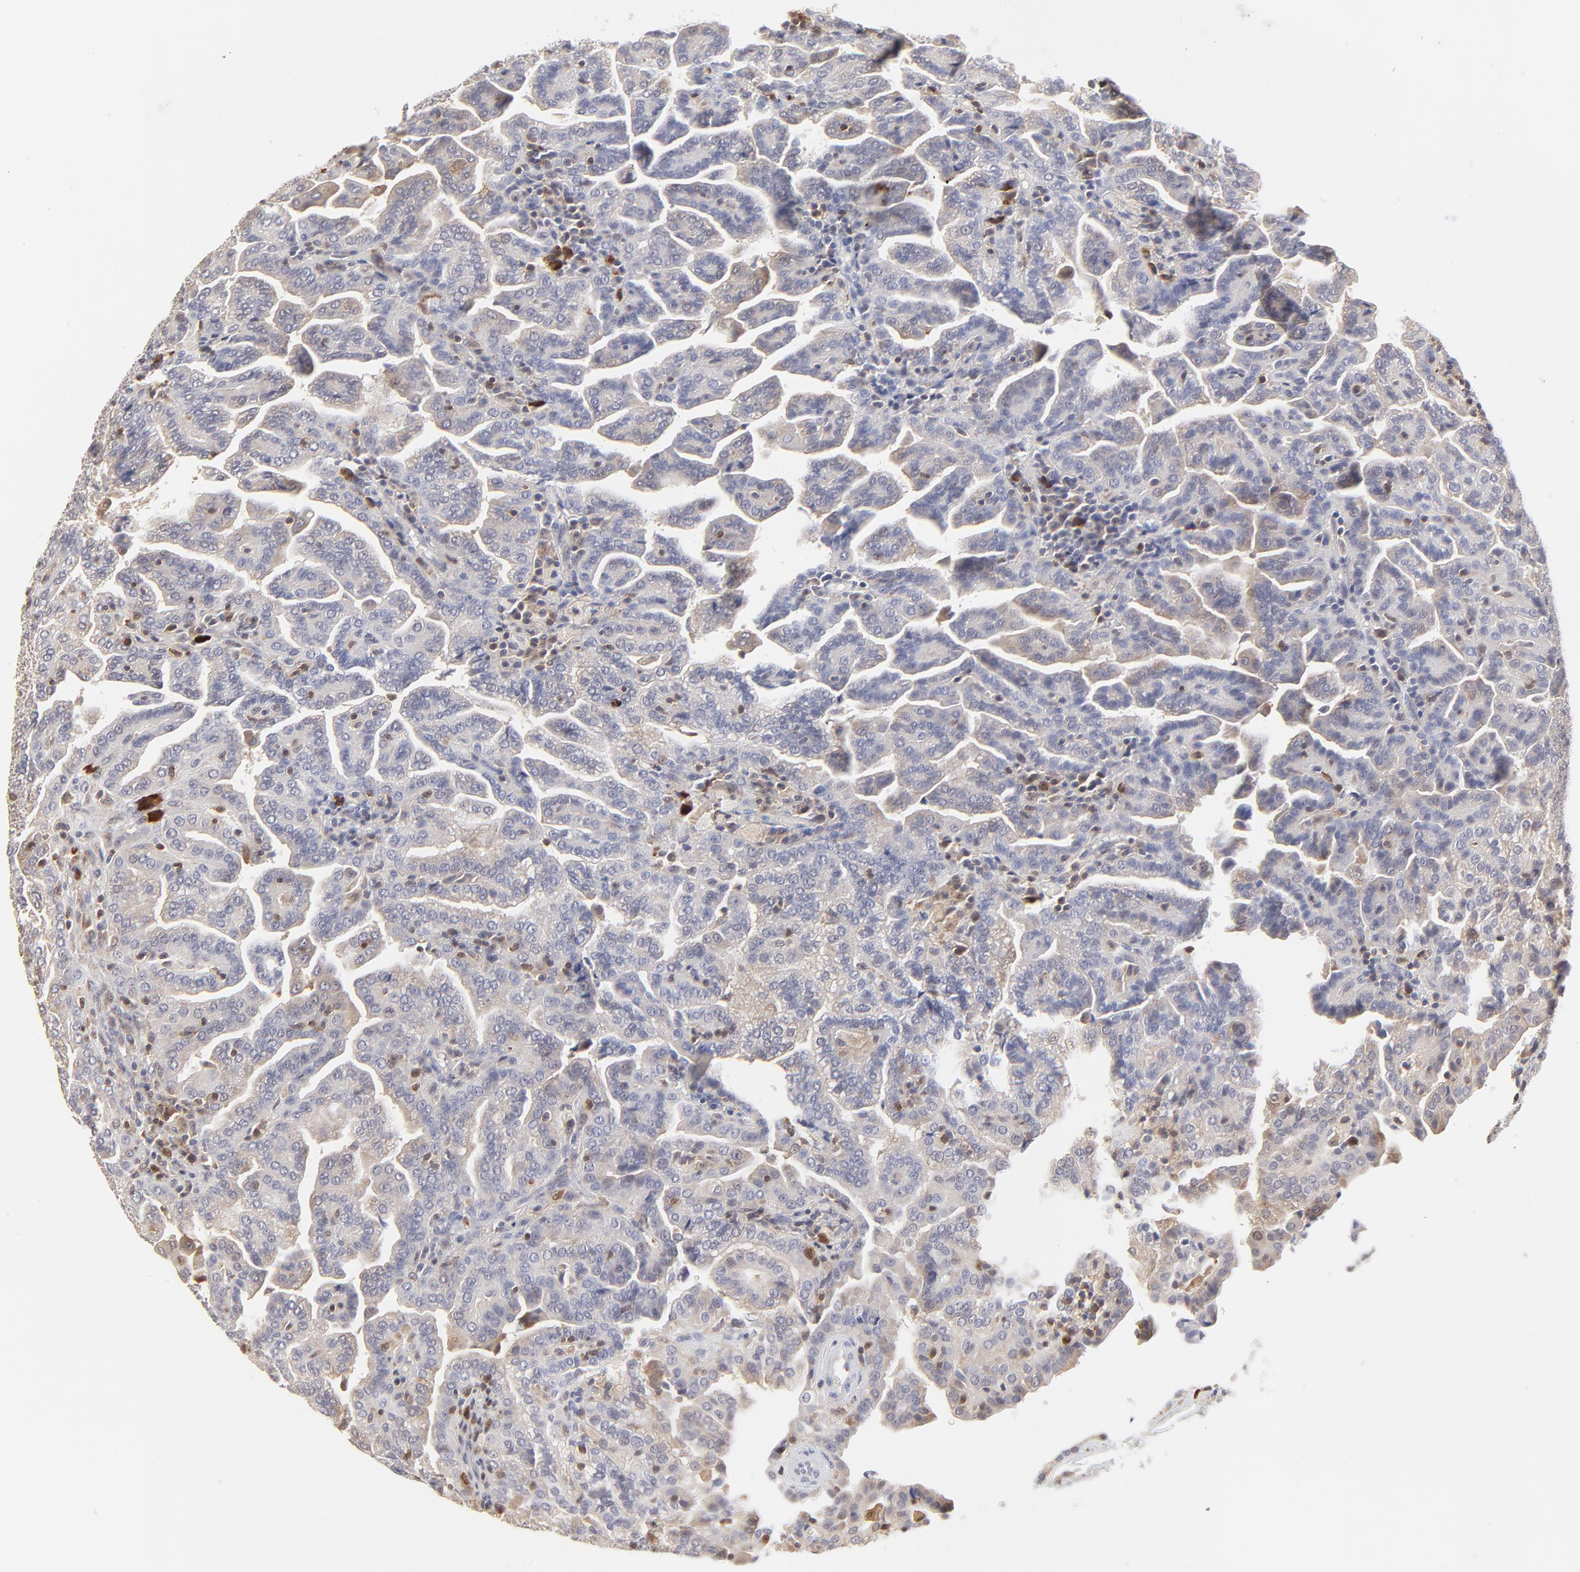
{"staining": {"intensity": "negative", "quantity": "none", "location": "none"}, "tissue": "renal cancer", "cell_type": "Tumor cells", "image_type": "cancer", "snomed": [{"axis": "morphology", "description": "Adenocarcinoma, NOS"}, {"axis": "topography", "description": "Kidney"}], "caption": "Renal cancer stained for a protein using IHC exhibits no staining tumor cells.", "gene": "CASP3", "patient": {"sex": "male", "age": 61}}